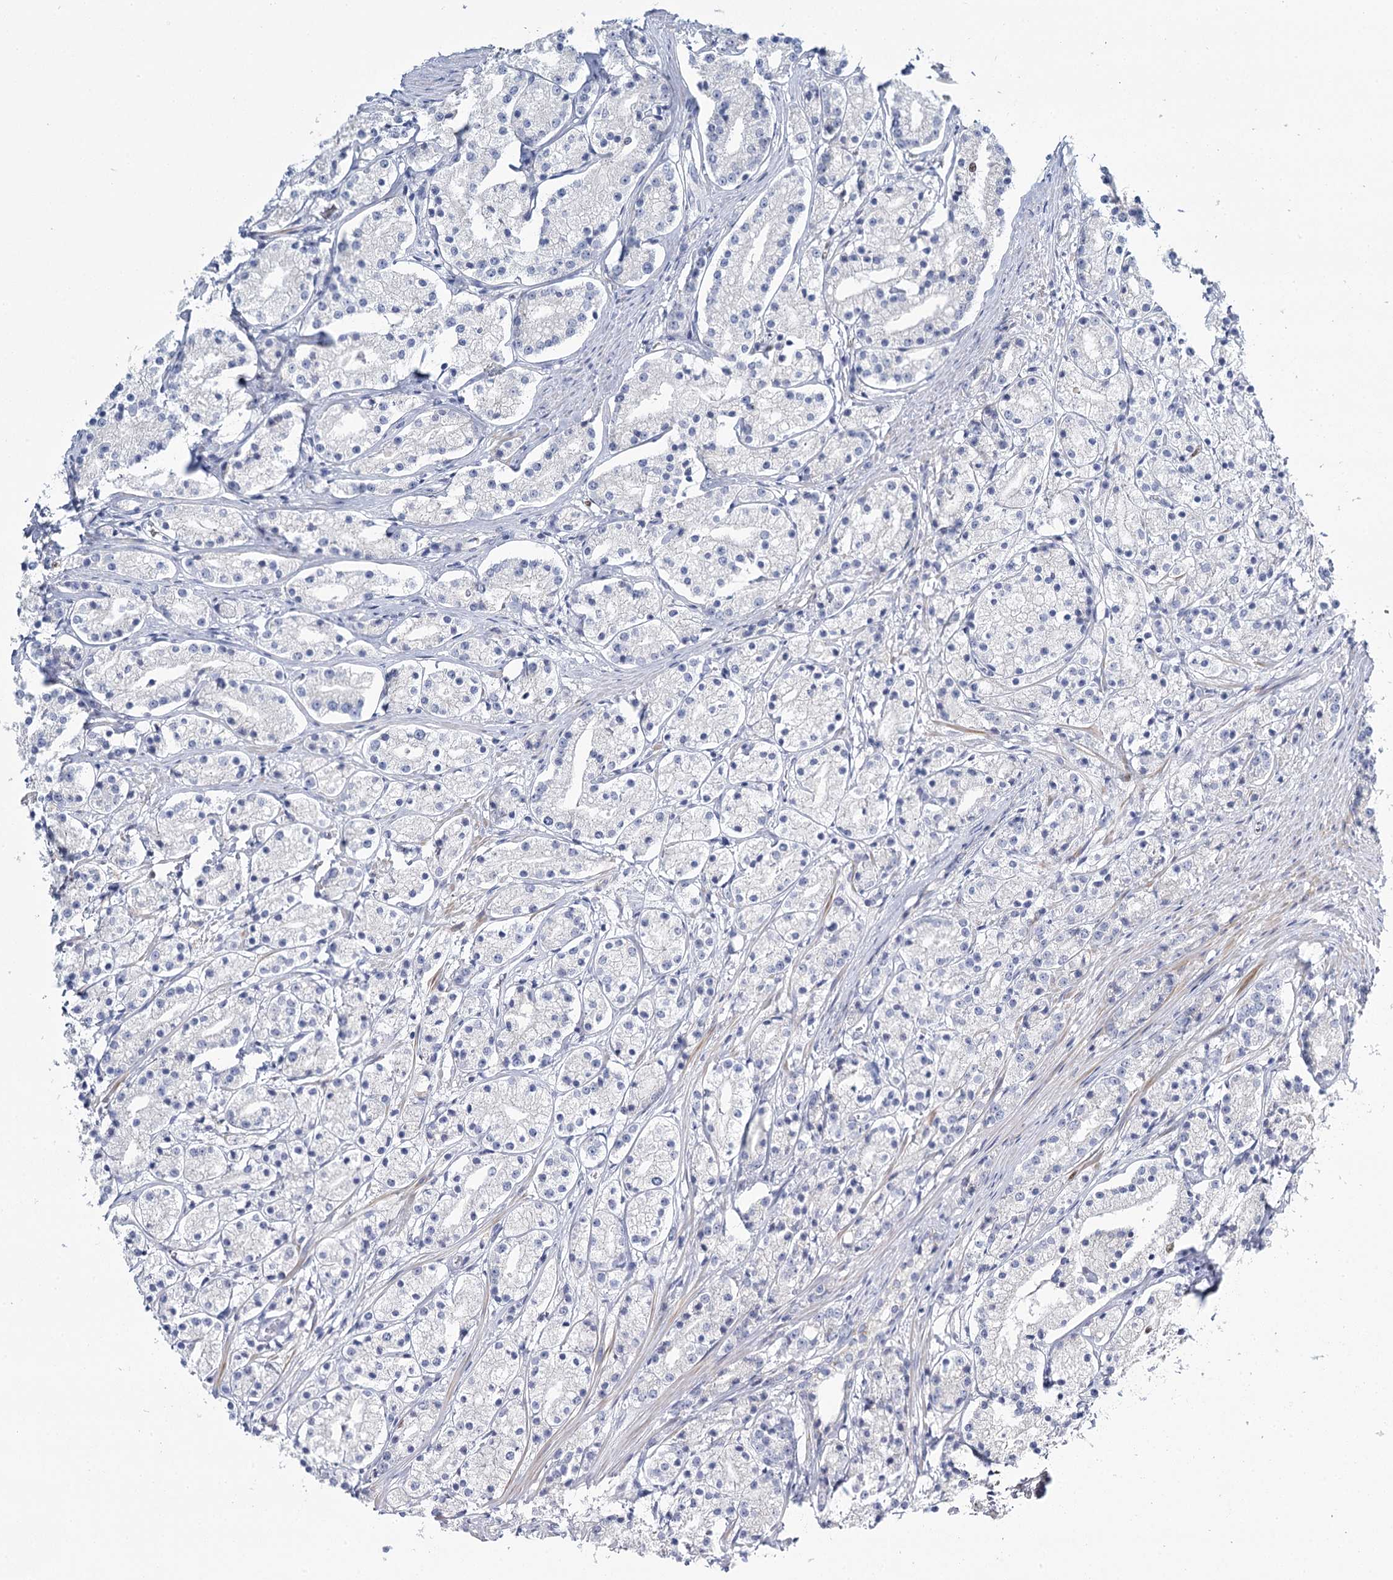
{"staining": {"intensity": "negative", "quantity": "none", "location": "none"}, "tissue": "prostate cancer", "cell_type": "Tumor cells", "image_type": "cancer", "snomed": [{"axis": "morphology", "description": "Adenocarcinoma, High grade"}, {"axis": "topography", "description": "Prostate"}], "caption": "IHC histopathology image of prostate adenocarcinoma (high-grade) stained for a protein (brown), which shows no positivity in tumor cells.", "gene": "IGSF3", "patient": {"sex": "male", "age": 69}}